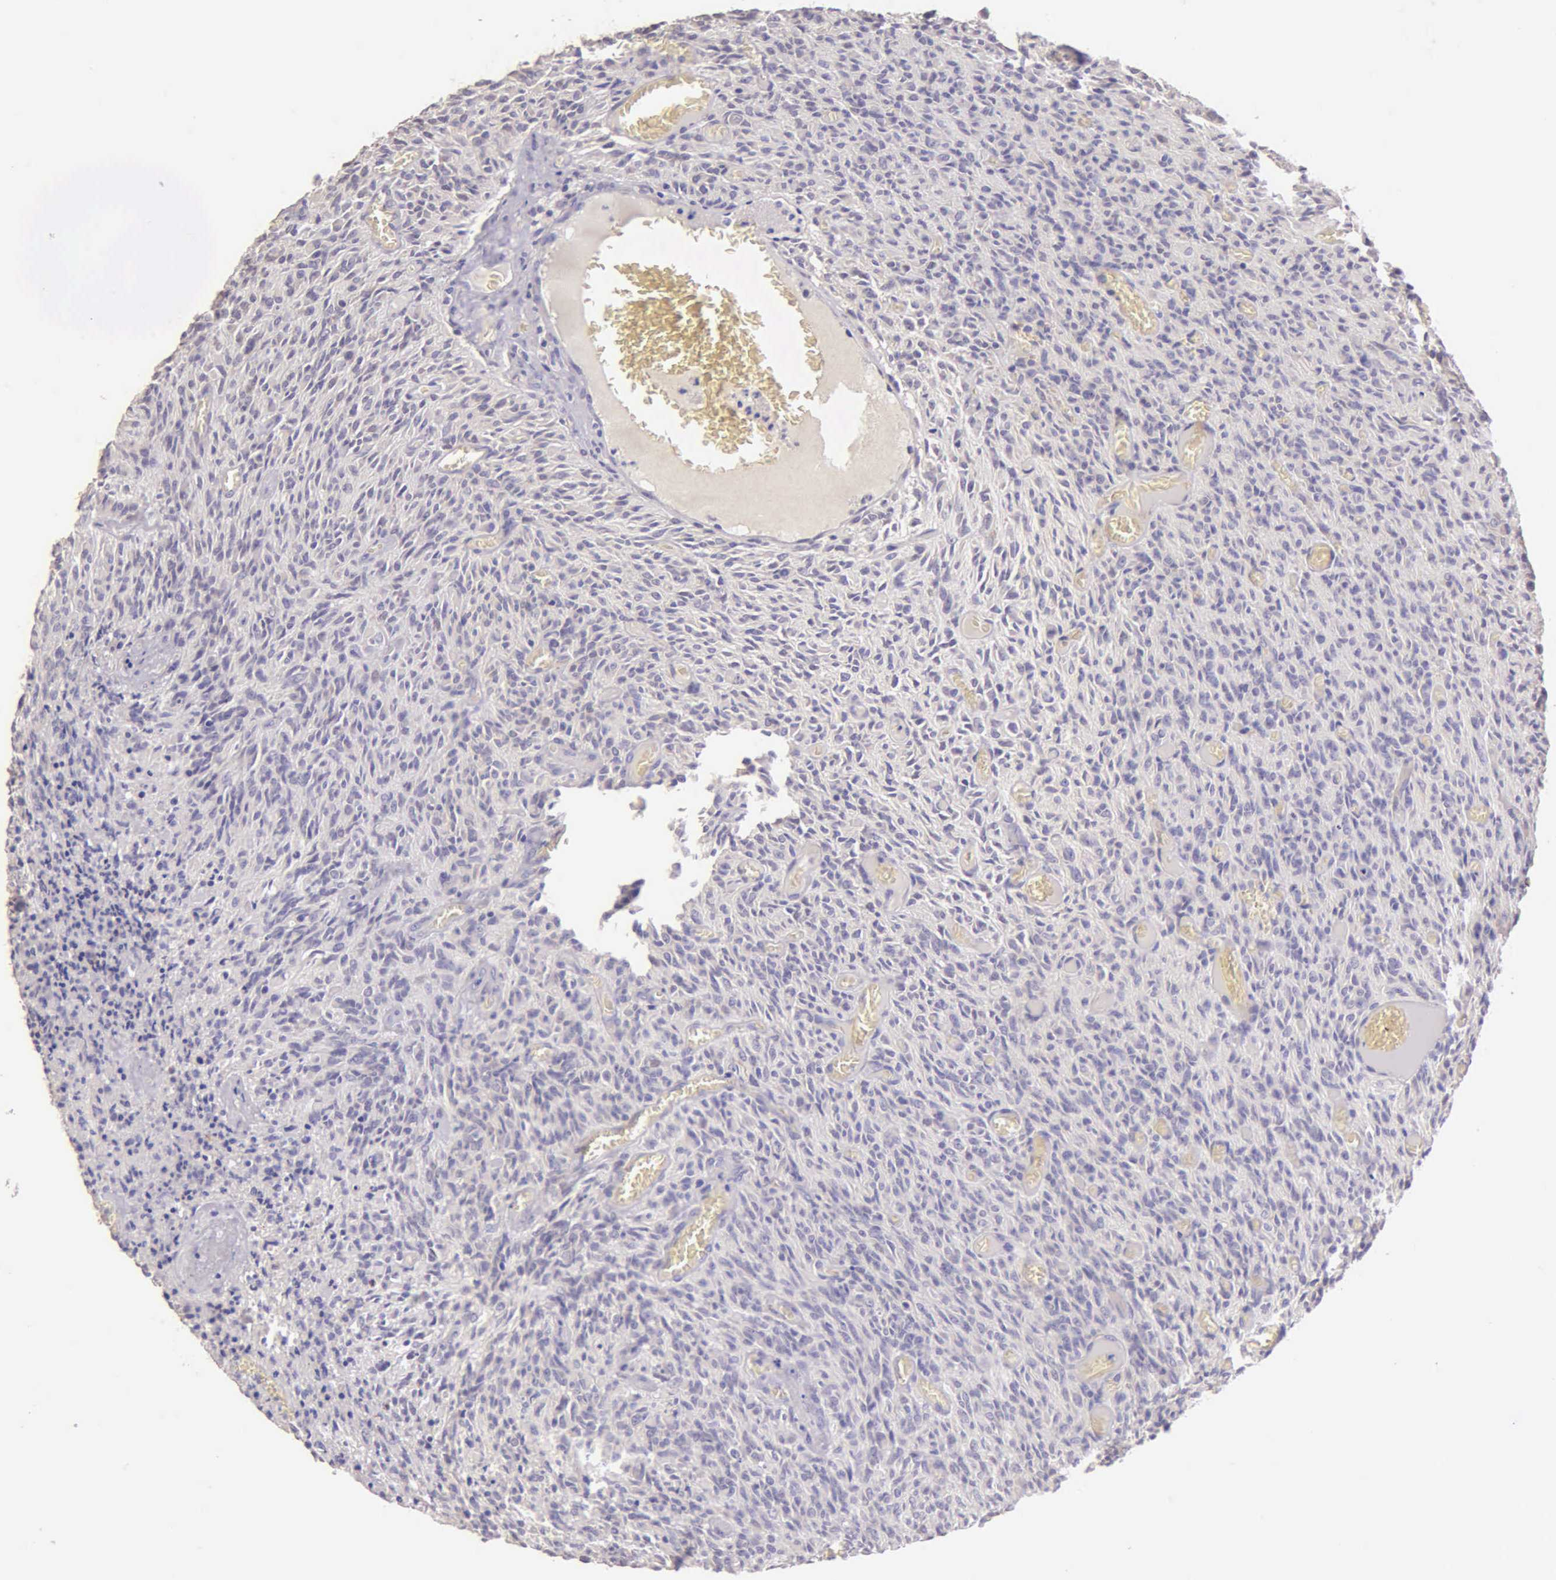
{"staining": {"intensity": "negative", "quantity": "none", "location": "none"}, "tissue": "glioma", "cell_type": "Tumor cells", "image_type": "cancer", "snomed": [{"axis": "morphology", "description": "Glioma, malignant, High grade"}, {"axis": "topography", "description": "Brain"}], "caption": "There is no significant staining in tumor cells of malignant glioma (high-grade).", "gene": "ESR1", "patient": {"sex": "male", "age": 56}}